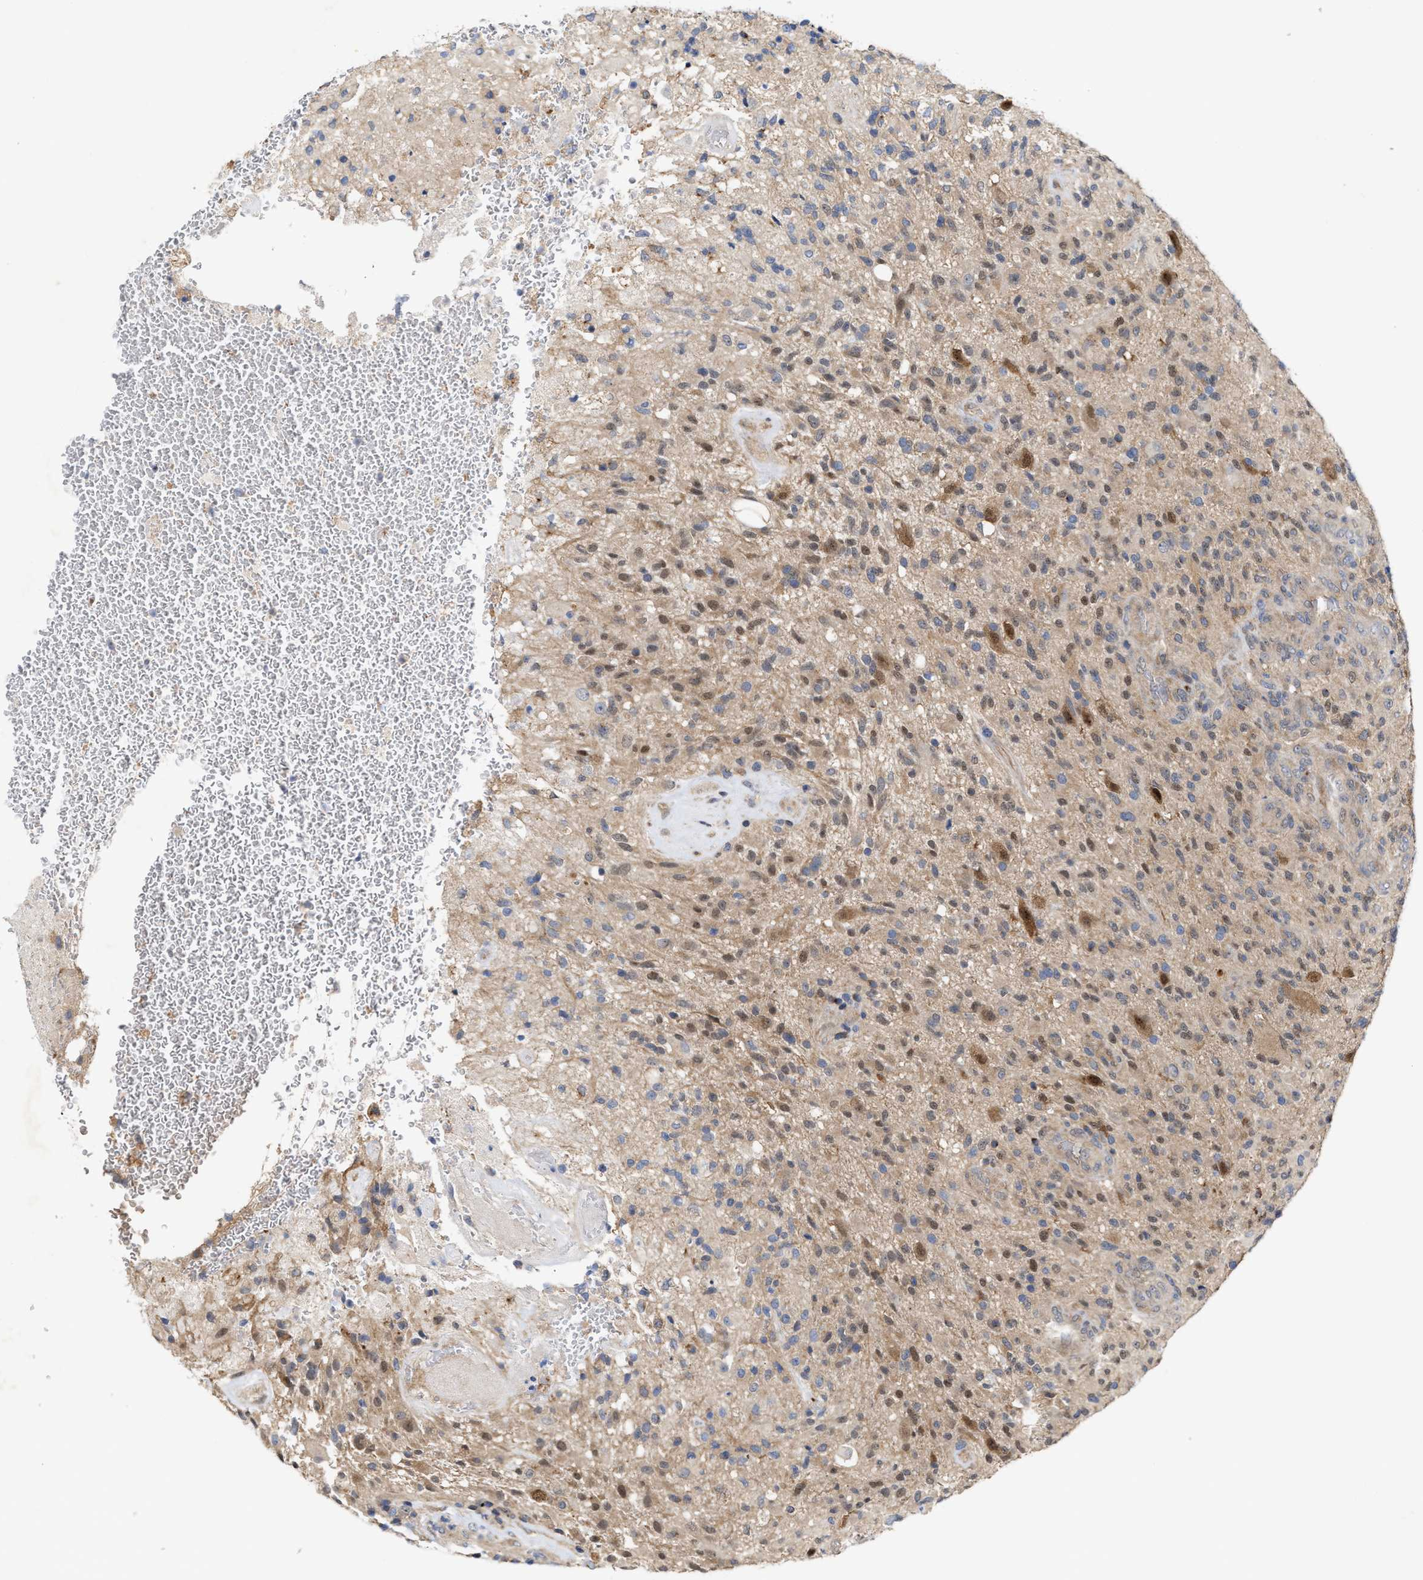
{"staining": {"intensity": "weak", "quantity": "25%-75%", "location": "cytoplasmic/membranous,nuclear"}, "tissue": "glioma", "cell_type": "Tumor cells", "image_type": "cancer", "snomed": [{"axis": "morphology", "description": "Glioma, malignant, High grade"}, {"axis": "topography", "description": "Brain"}], "caption": "Protein staining by IHC demonstrates weak cytoplasmic/membranous and nuclear positivity in approximately 25%-75% of tumor cells in malignant glioma (high-grade).", "gene": "BBLN", "patient": {"sex": "male", "age": 71}}